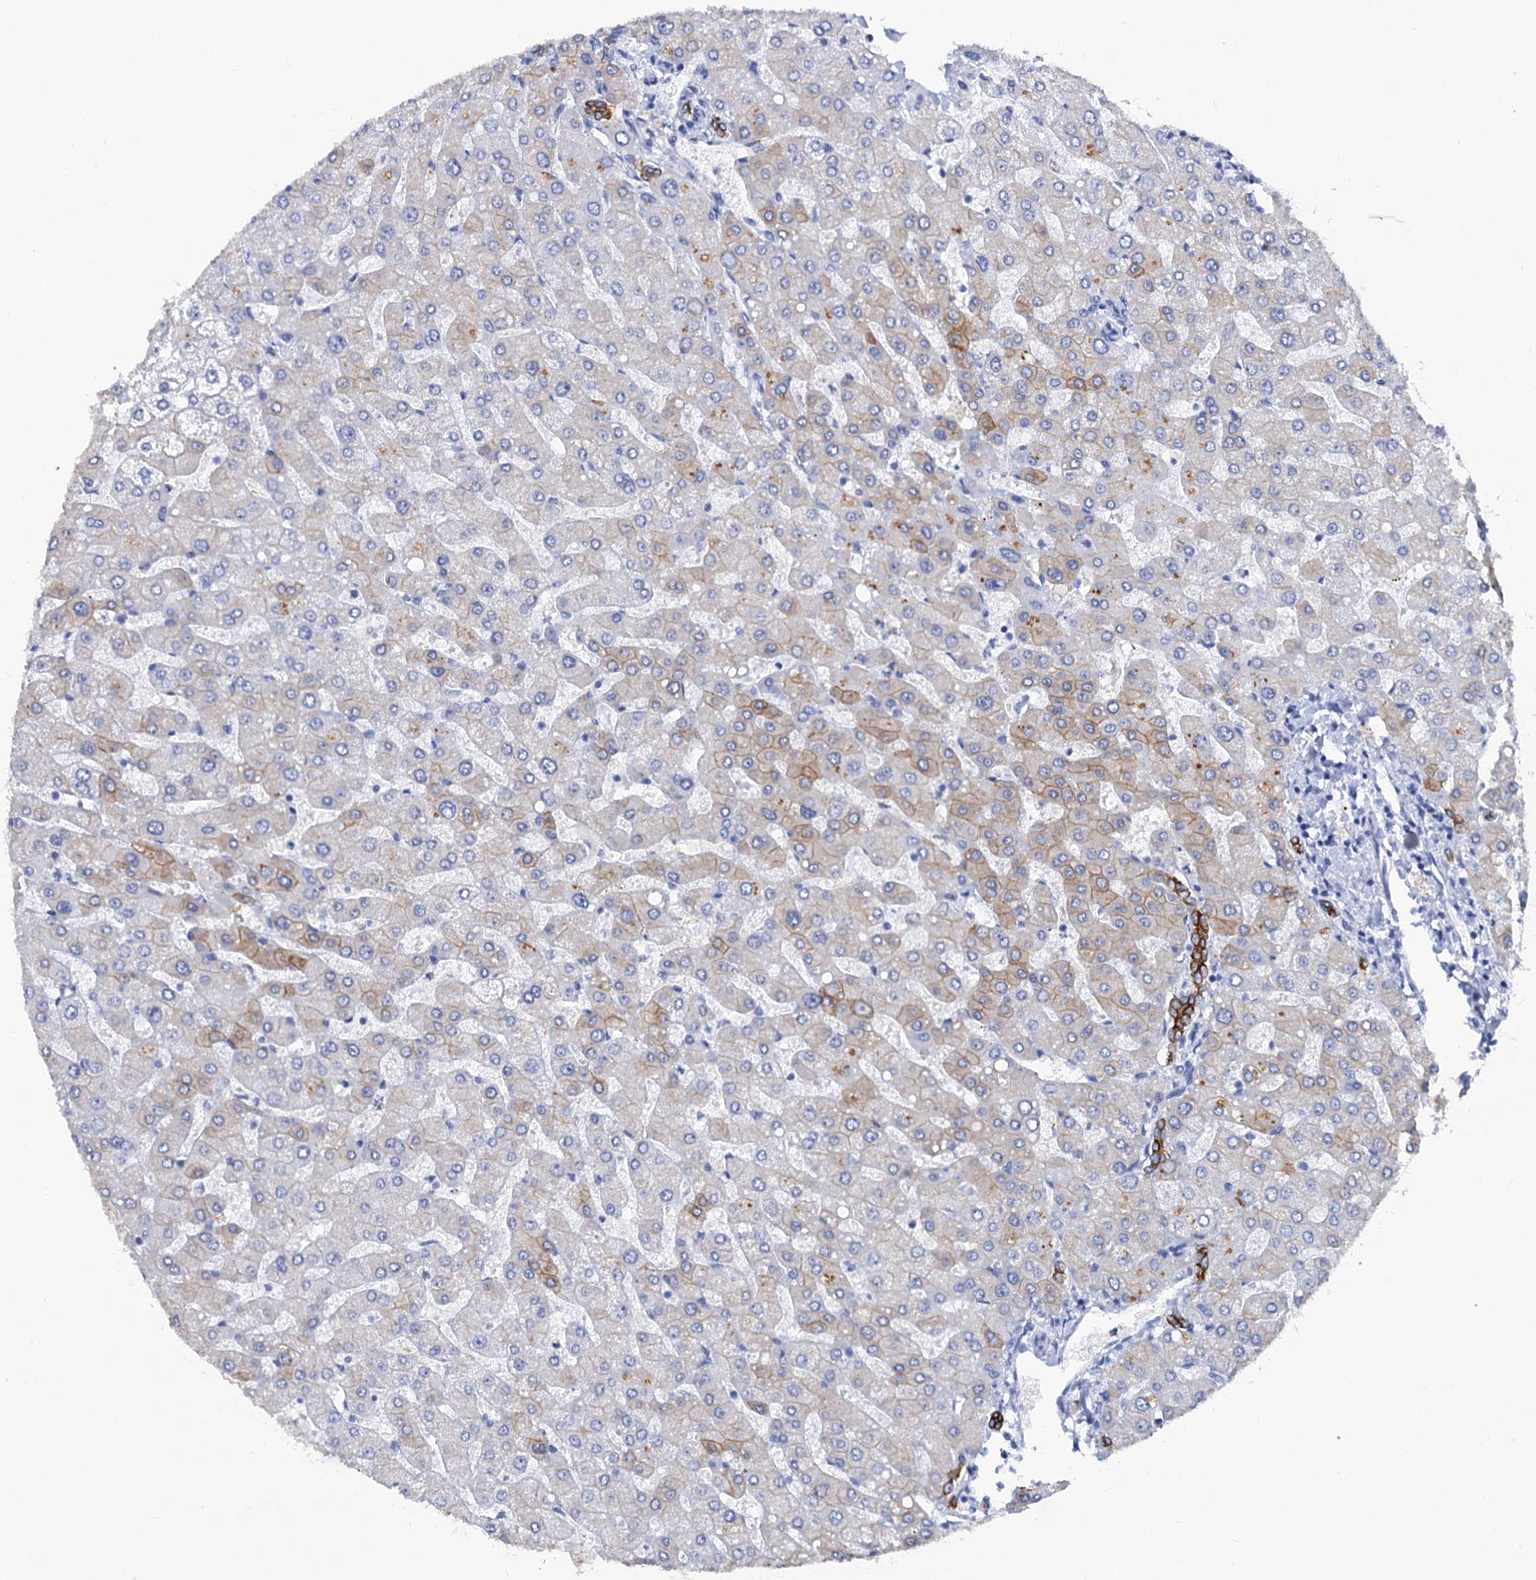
{"staining": {"intensity": "strong", "quantity": ">75%", "location": "cytoplasmic/membranous"}, "tissue": "liver", "cell_type": "Cholangiocytes", "image_type": "normal", "snomed": [{"axis": "morphology", "description": "Normal tissue, NOS"}, {"axis": "topography", "description": "Liver"}], "caption": "An immunohistochemistry micrograph of normal tissue is shown. Protein staining in brown labels strong cytoplasmic/membranous positivity in liver within cholangiocytes. (DAB (3,3'-diaminobenzidine) IHC with brightfield microscopy, high magnification).", "gene": "RAB3IP", "patient": {"sex": "male", "age": 55}}